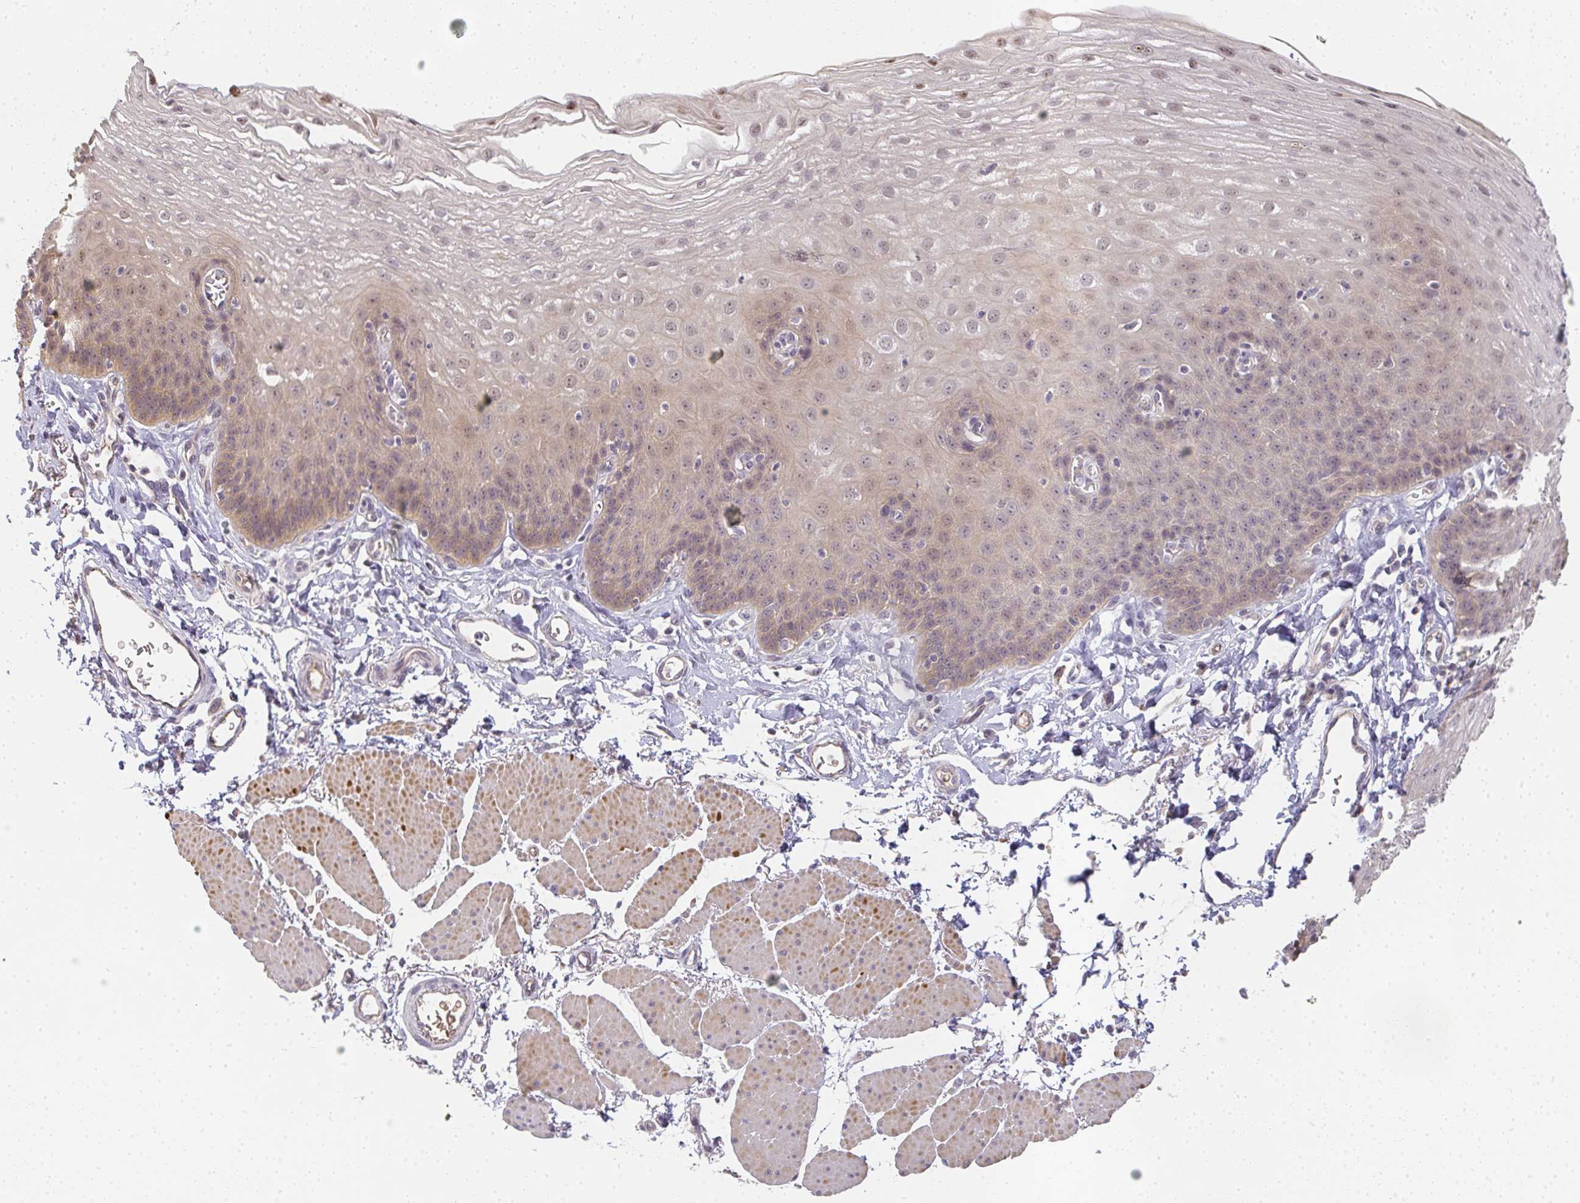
{"staining": {"intensity": "weak", "quantity": "<25%", "location": "cytoplasmic/membranous,nuclear"}, "tissue": "esophagus", "cell_type": "Squamous epithelial cells", "image_type": "normal", "snomed": [{"axis": "morphology", "description": "Normal tissue, NOS"}, {"axis": "topography", "description": "Esophagus"}], "caption": "Immunohistochemical staining of unremarkable esophagus exhibits no significant staining in squamous epithelial cells. (Immunohistochemistry, brightfield microscopy, high magnification).", "gene": "SLC35B3", "patient": {"sex": "female", "age": 81}}